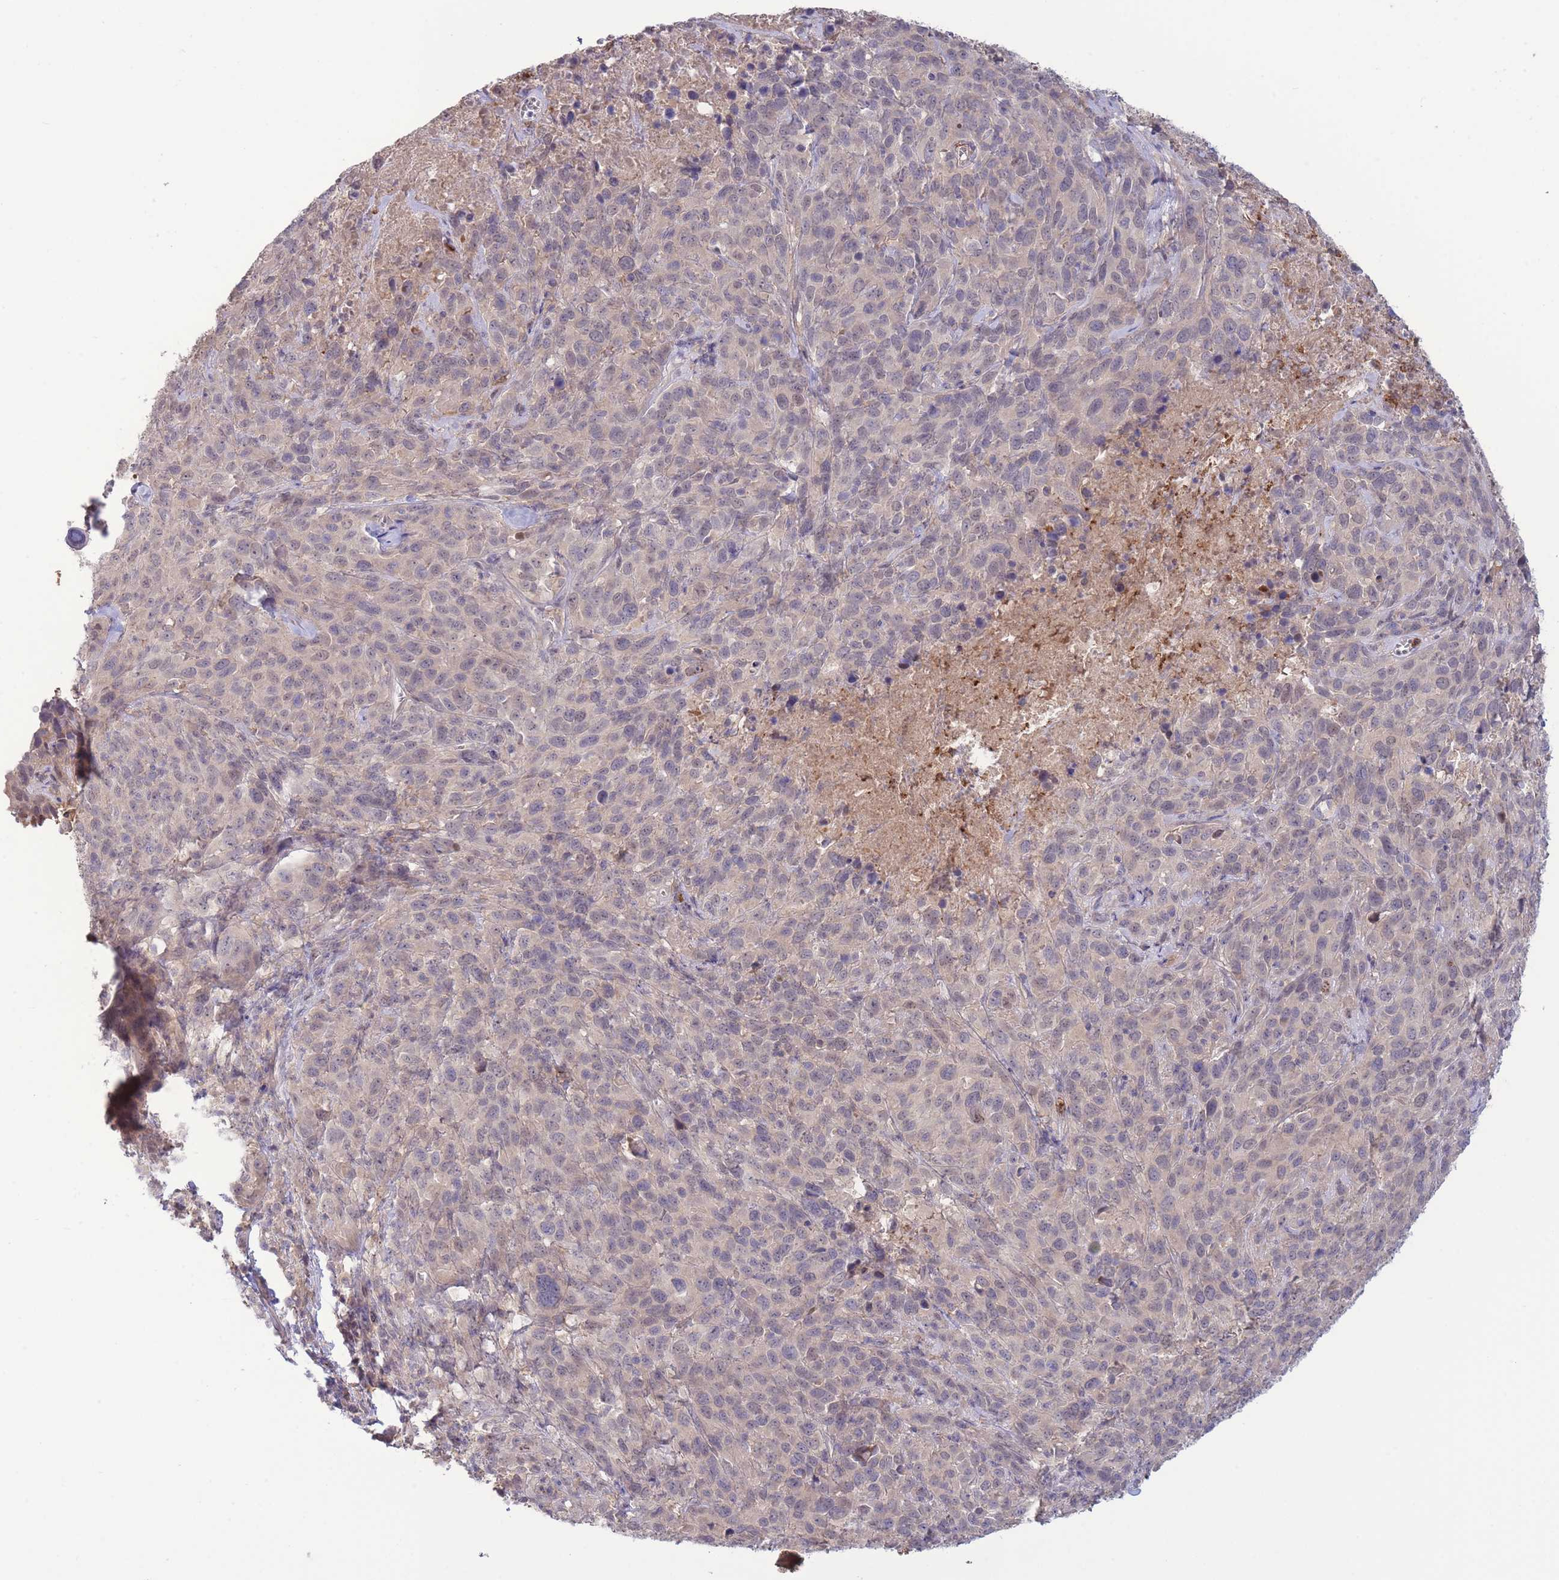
{"staining": {"intensity": "negative", "quantity": "none", "location": "none"}, "tissue": "cervical cancer", "cell_type": "Tumor cells", "image_type": "cancer", "snomed": [{"axis": "morphology", "description": "Squamous cell carcinoma, NOS"}, {"axis": "topography", "description": "Cervix"}], "caption": "Image shows no significant protein staining in tumor cells of cervical squamous cell carcinoma. (Stains: DAB (3,3'-diaminobenzidine) IHC with hematoxylin counter stain, Microscopy: brightfield microscopy at high magnification).", "gene": "ZNF304", "patient": {"sex": "female", "age": 51}}